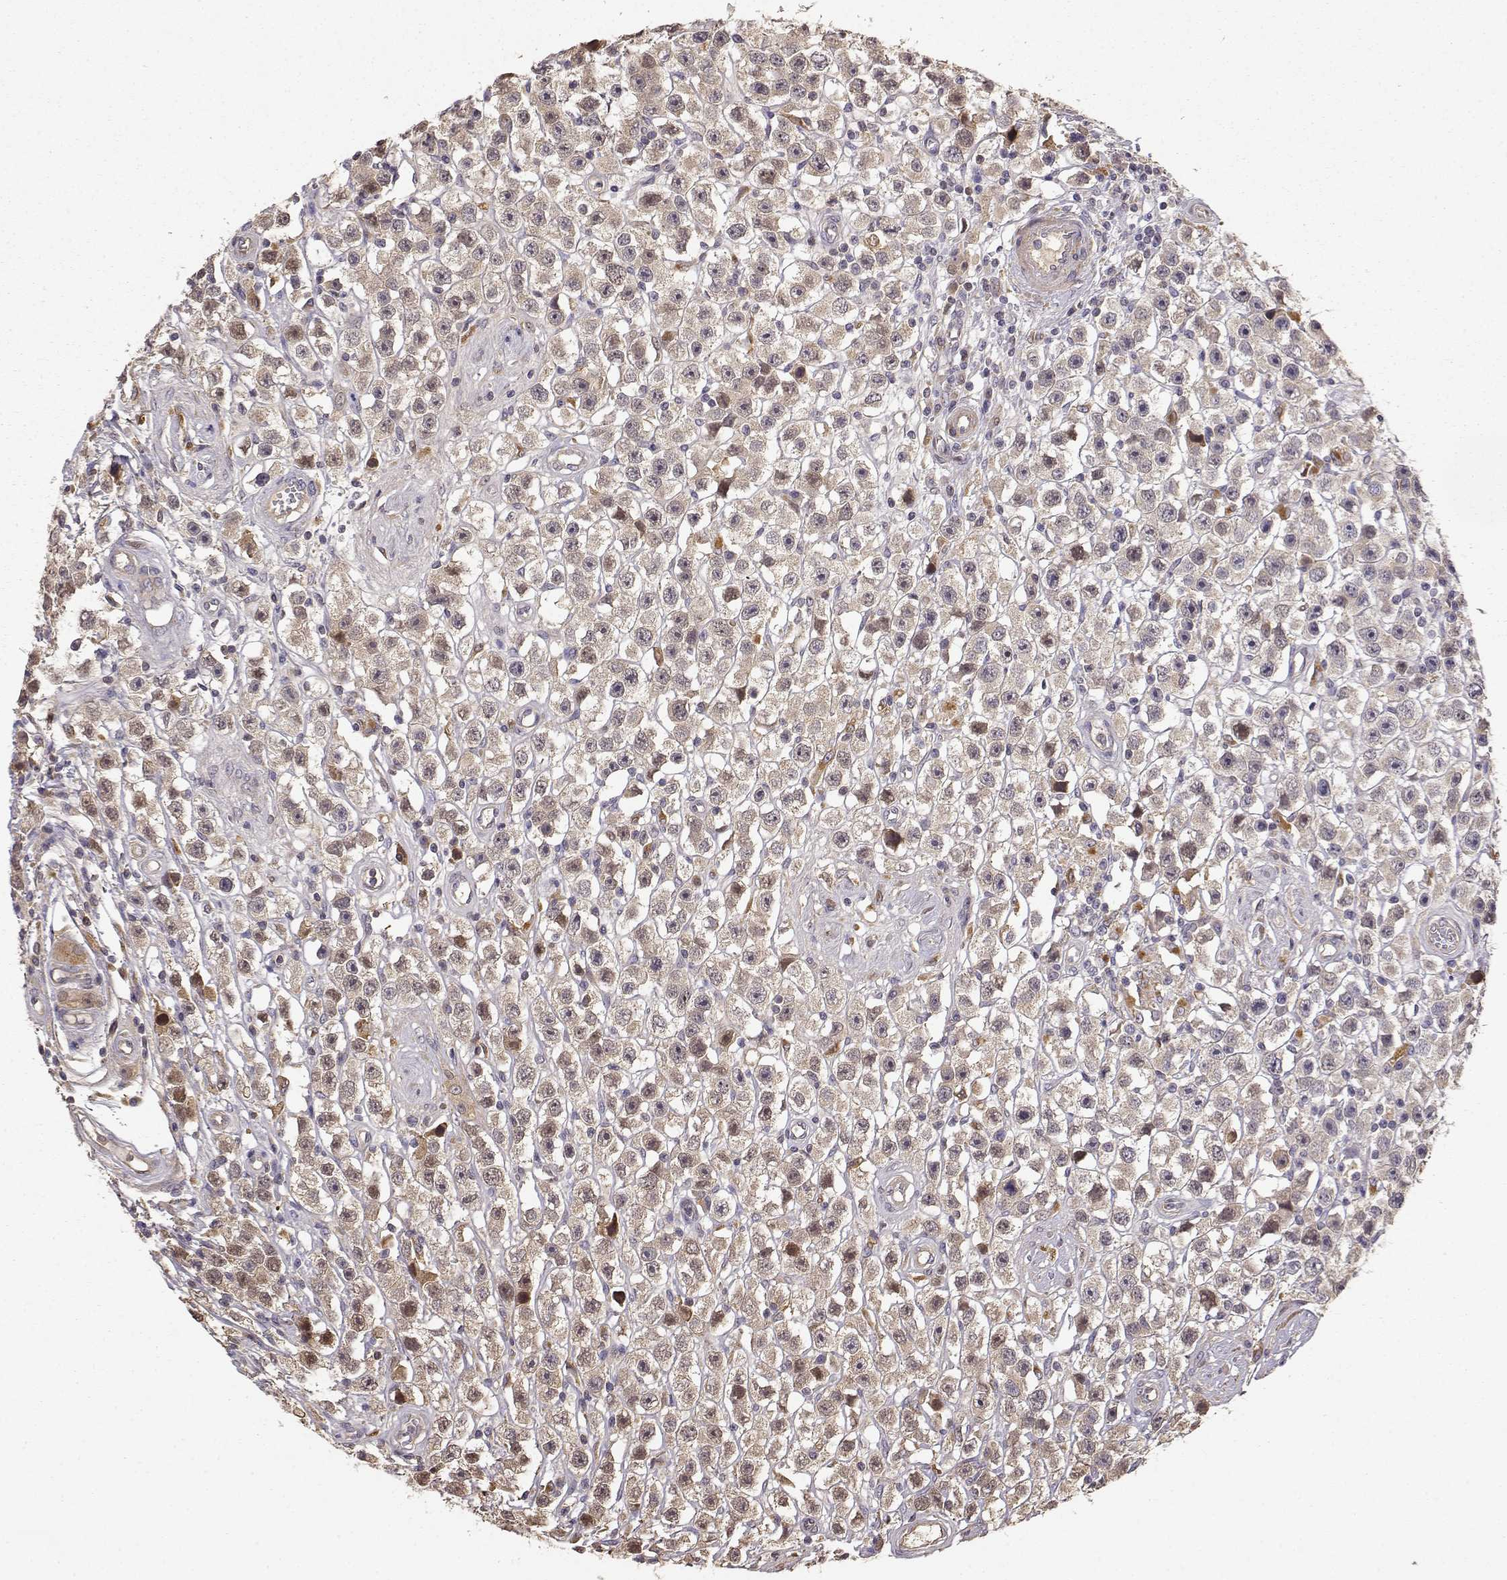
{"staining": {"intensity": "weak", "quantity": ">75%", "location": "cytoplasmic/membranous"}, "tissue": "testis cancer", "cell_type": "Tumor cells", "image_type": "cancer", "snomed": [{"axis": "morphology", "description": "Seminoma, NOS"}, {"axis": "topography", "description": "Testis"}], "caption": "Immunohistochemical staining of testis cancer (seminoma) demonstrates low levels of weak cytoplasmic/membranous protein staining in approximately >75% of tumor cells.", "gene": "CRIM1", "patient": {"sex": "male", "age": 45}}